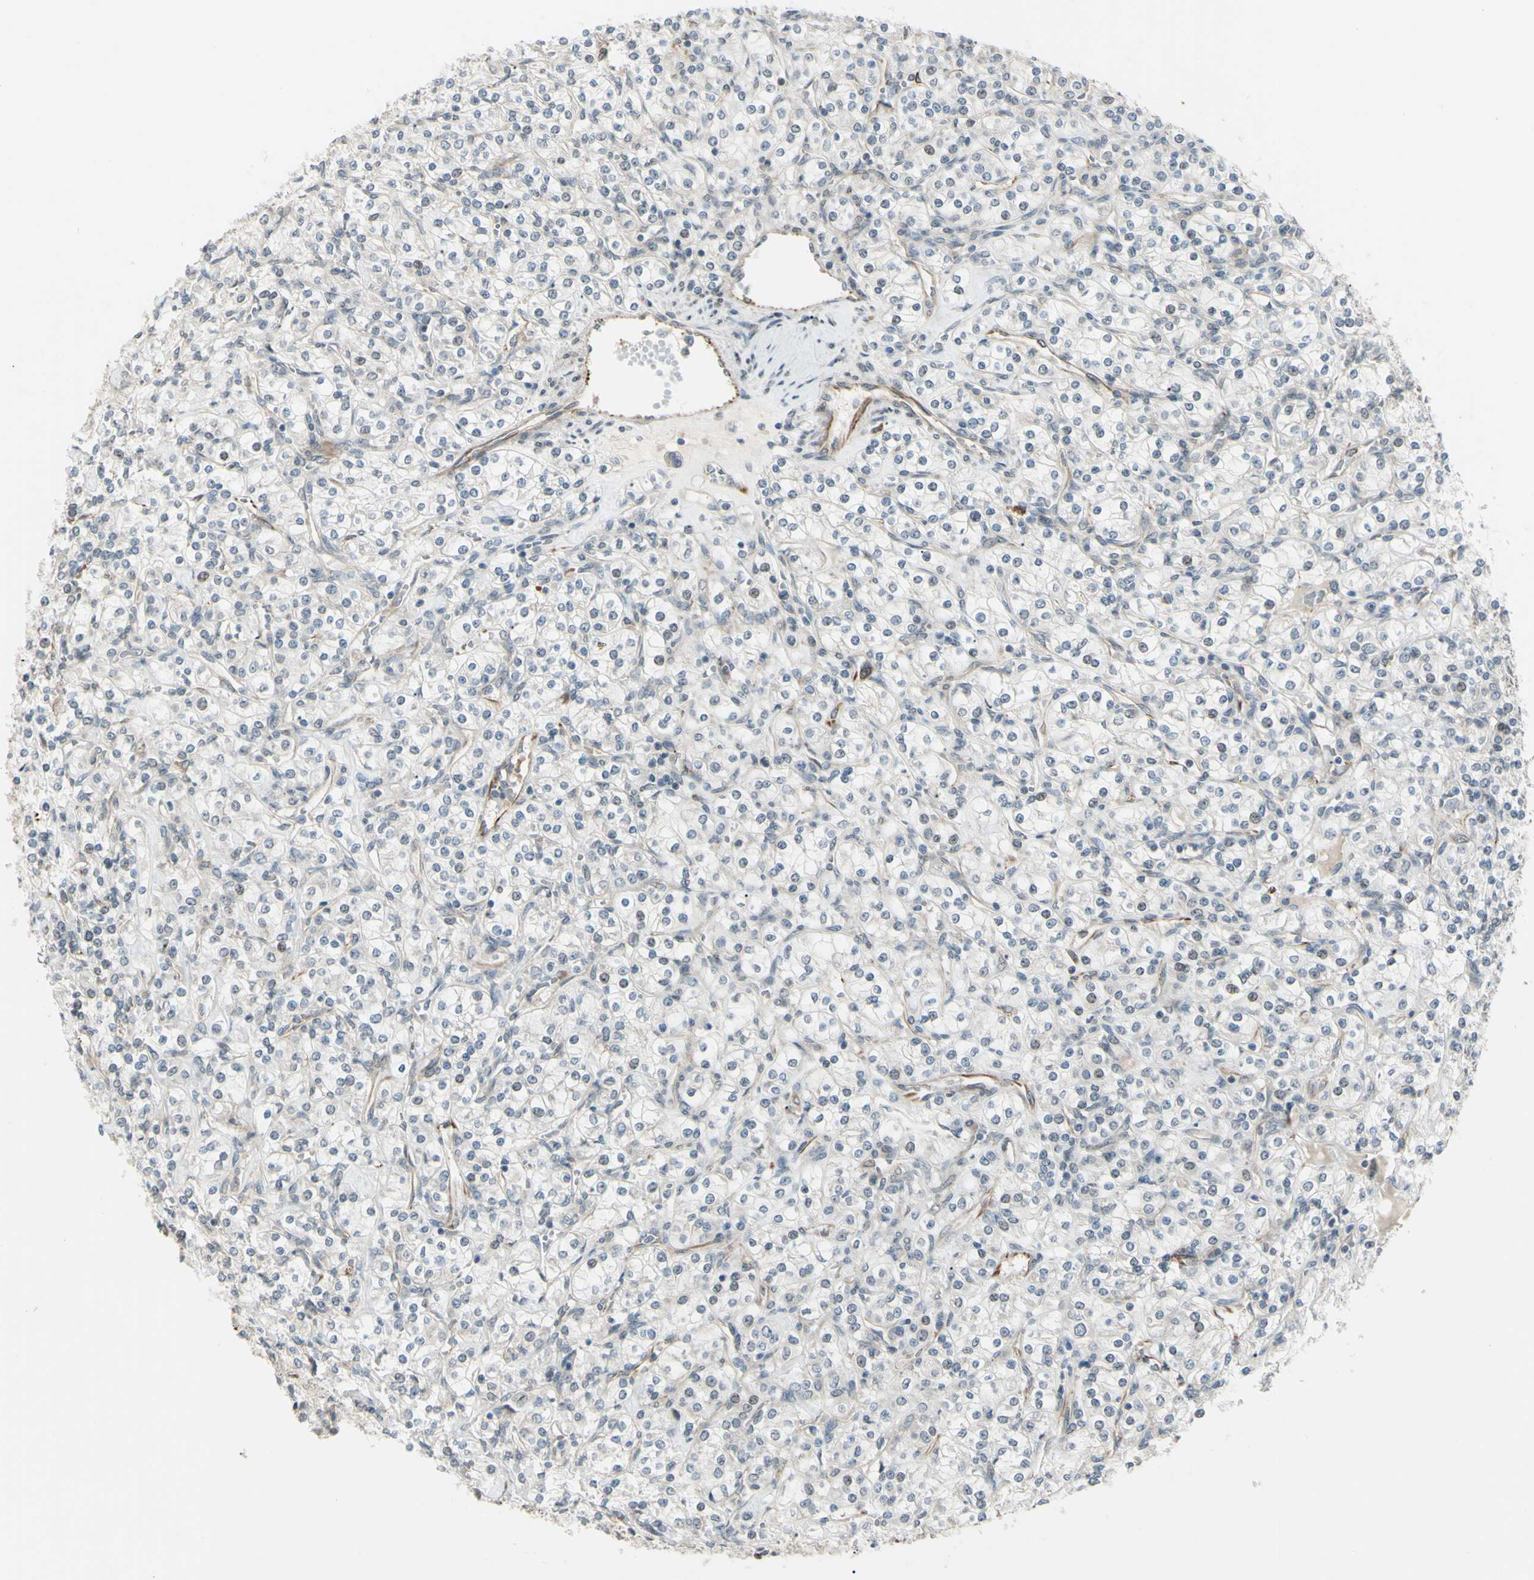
{"staining": {"intensity": "negative", "quantity": "none", "location": "none"}, "tissue": "renal cancer", "cell_type": "Tumor cells", "image_type": "cancer", "snomed": [{"axis": "morphology", "description": "Adenocarcinoma, NOS"}, {"axis": "topography", "description": "Kidney"}], "caption": "Immunohistochemistry of renal adenocarcinoma displays no expression in tumor cells.", "gene": "FGFR2", "patient": {"sex": "male", "age": 77}}